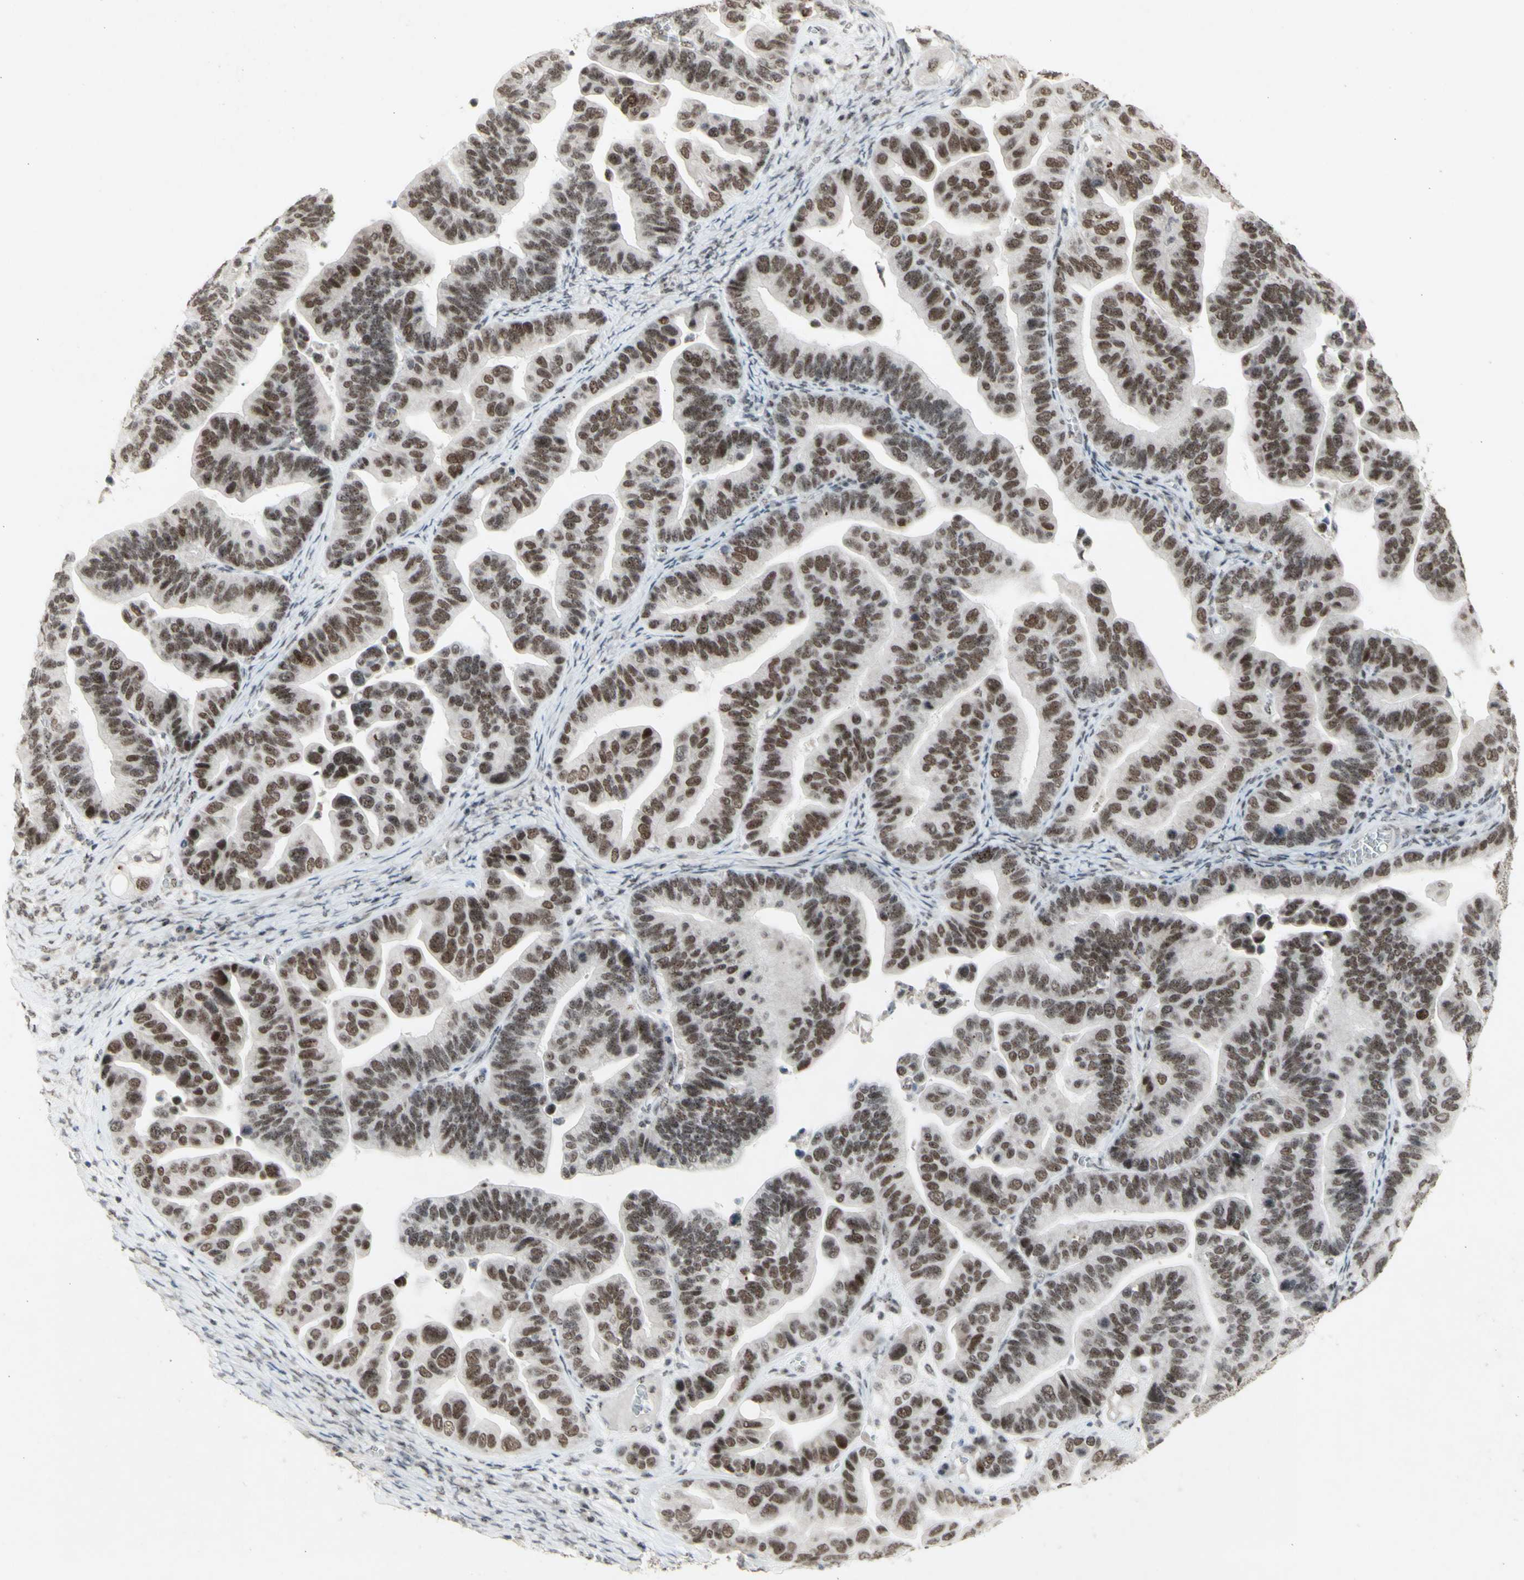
{"staining": {"intensity": "strong", "quantity": ">75%", "location": "nuclear"}, "tissue": "ovarian cancer", "cell_type": "Tumor cells", "image_type": "cancer", "snomed": [{"axis": "morphology", "description": "Cystadenocarcinoma, serous, NOS"}, {"axis": "topography", "description": "Ovary"}], "caption": "Protein positivity by immunohistochemistry displays strong nuclear staining in approximately >75% of tumor cells in ovarian cancer.", "gene": "CENPB", "patient": {"sex": "female", "age": 56}}